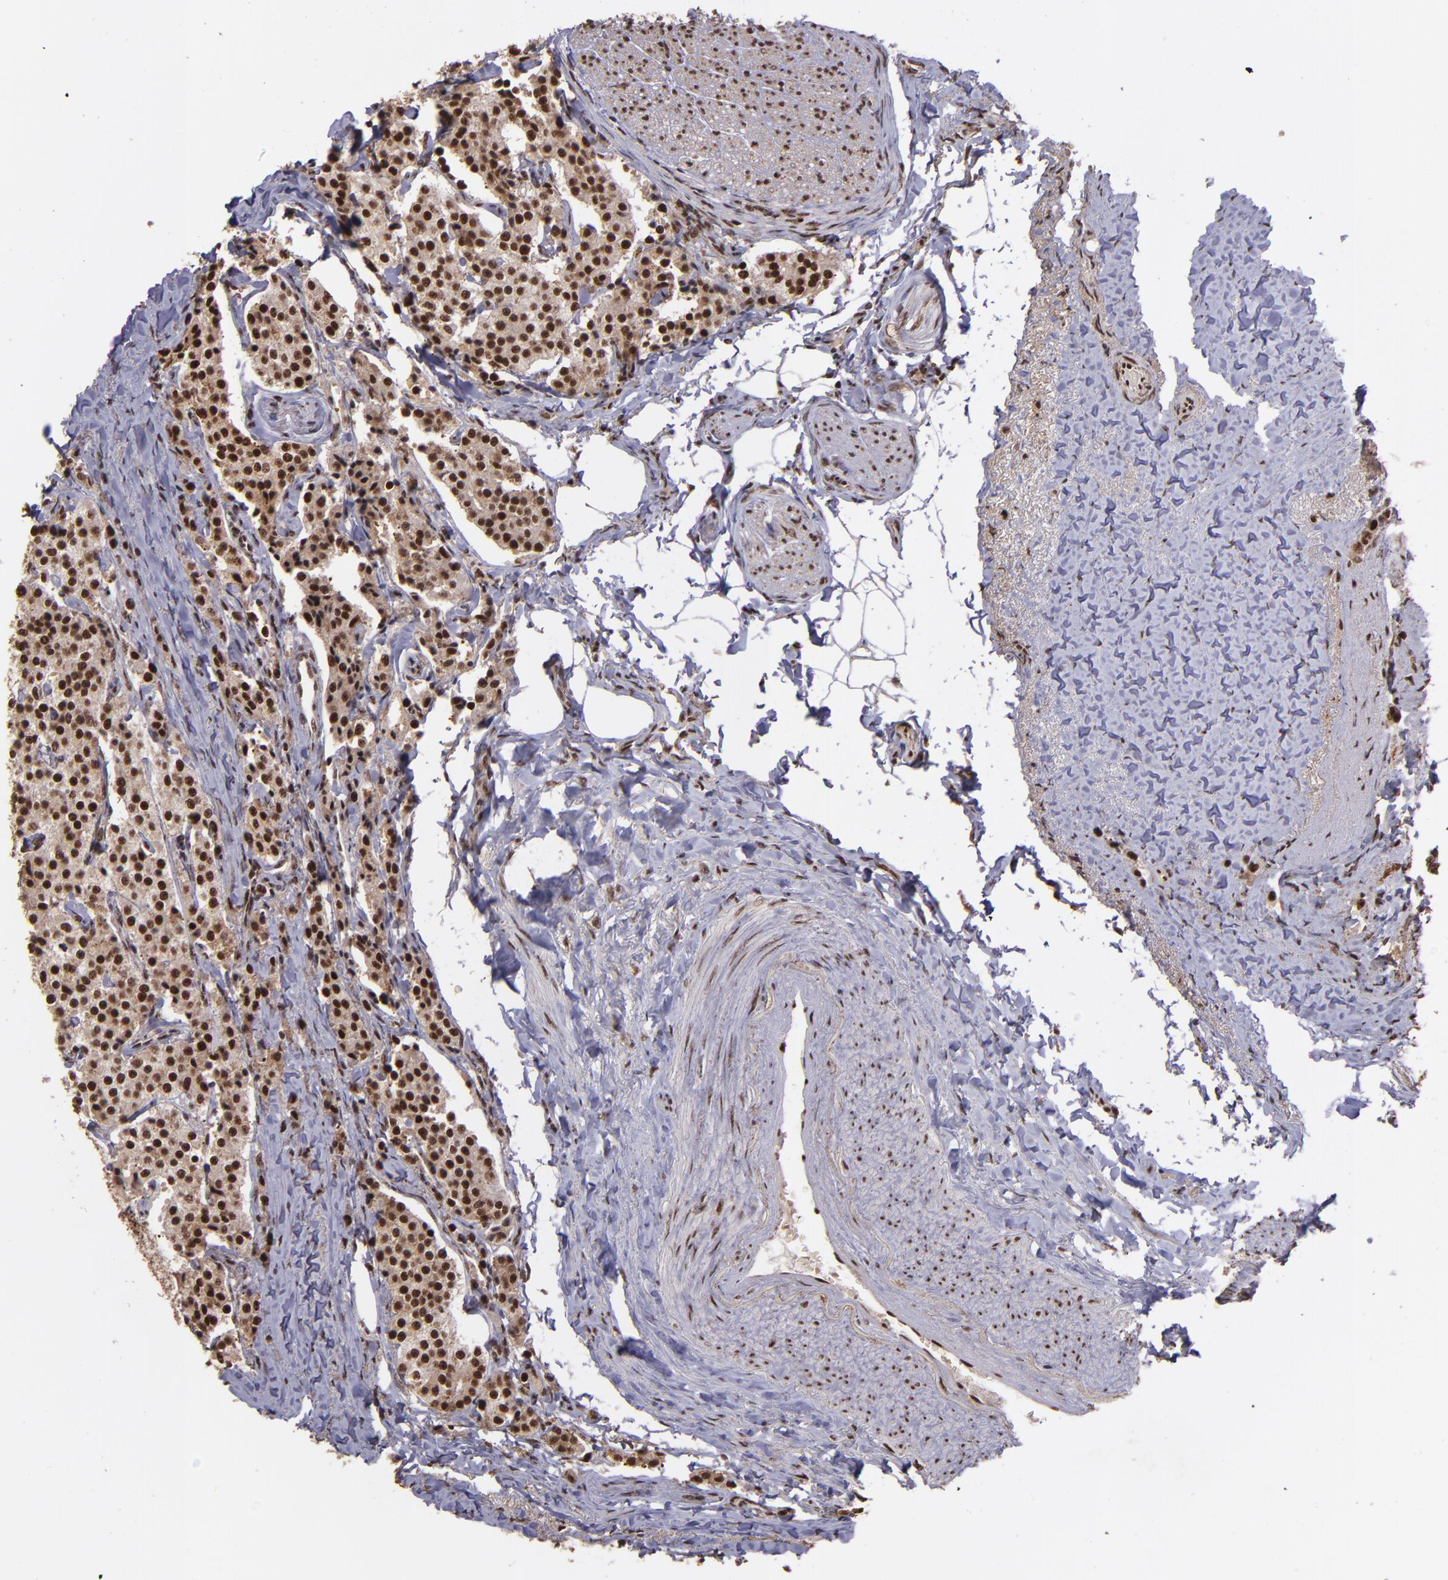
{"staining": {"intensity": "strong", "quantity": ">75%", "location": "cytoplasmic/membranous,nuclear"}, "tissue": "carcinoid", "cell_type": "Tumor cells", "image_type": "cancer", "snomed": [{"axis": "morphology", "description": "Carcinoid, malignant, NOS"}, {"axis": "topography", "description": "Colon"}], "caption": "Tumor cells display high levels of strong cytoplasmic/membranous and nuclear positivity in approximately >75% of cells in carcinoid. (brown staining indicates protein expression, while blue staining denotes nuclei).", "gene": "PQBP1", "patient": {"sex": "female", "age": 61}}